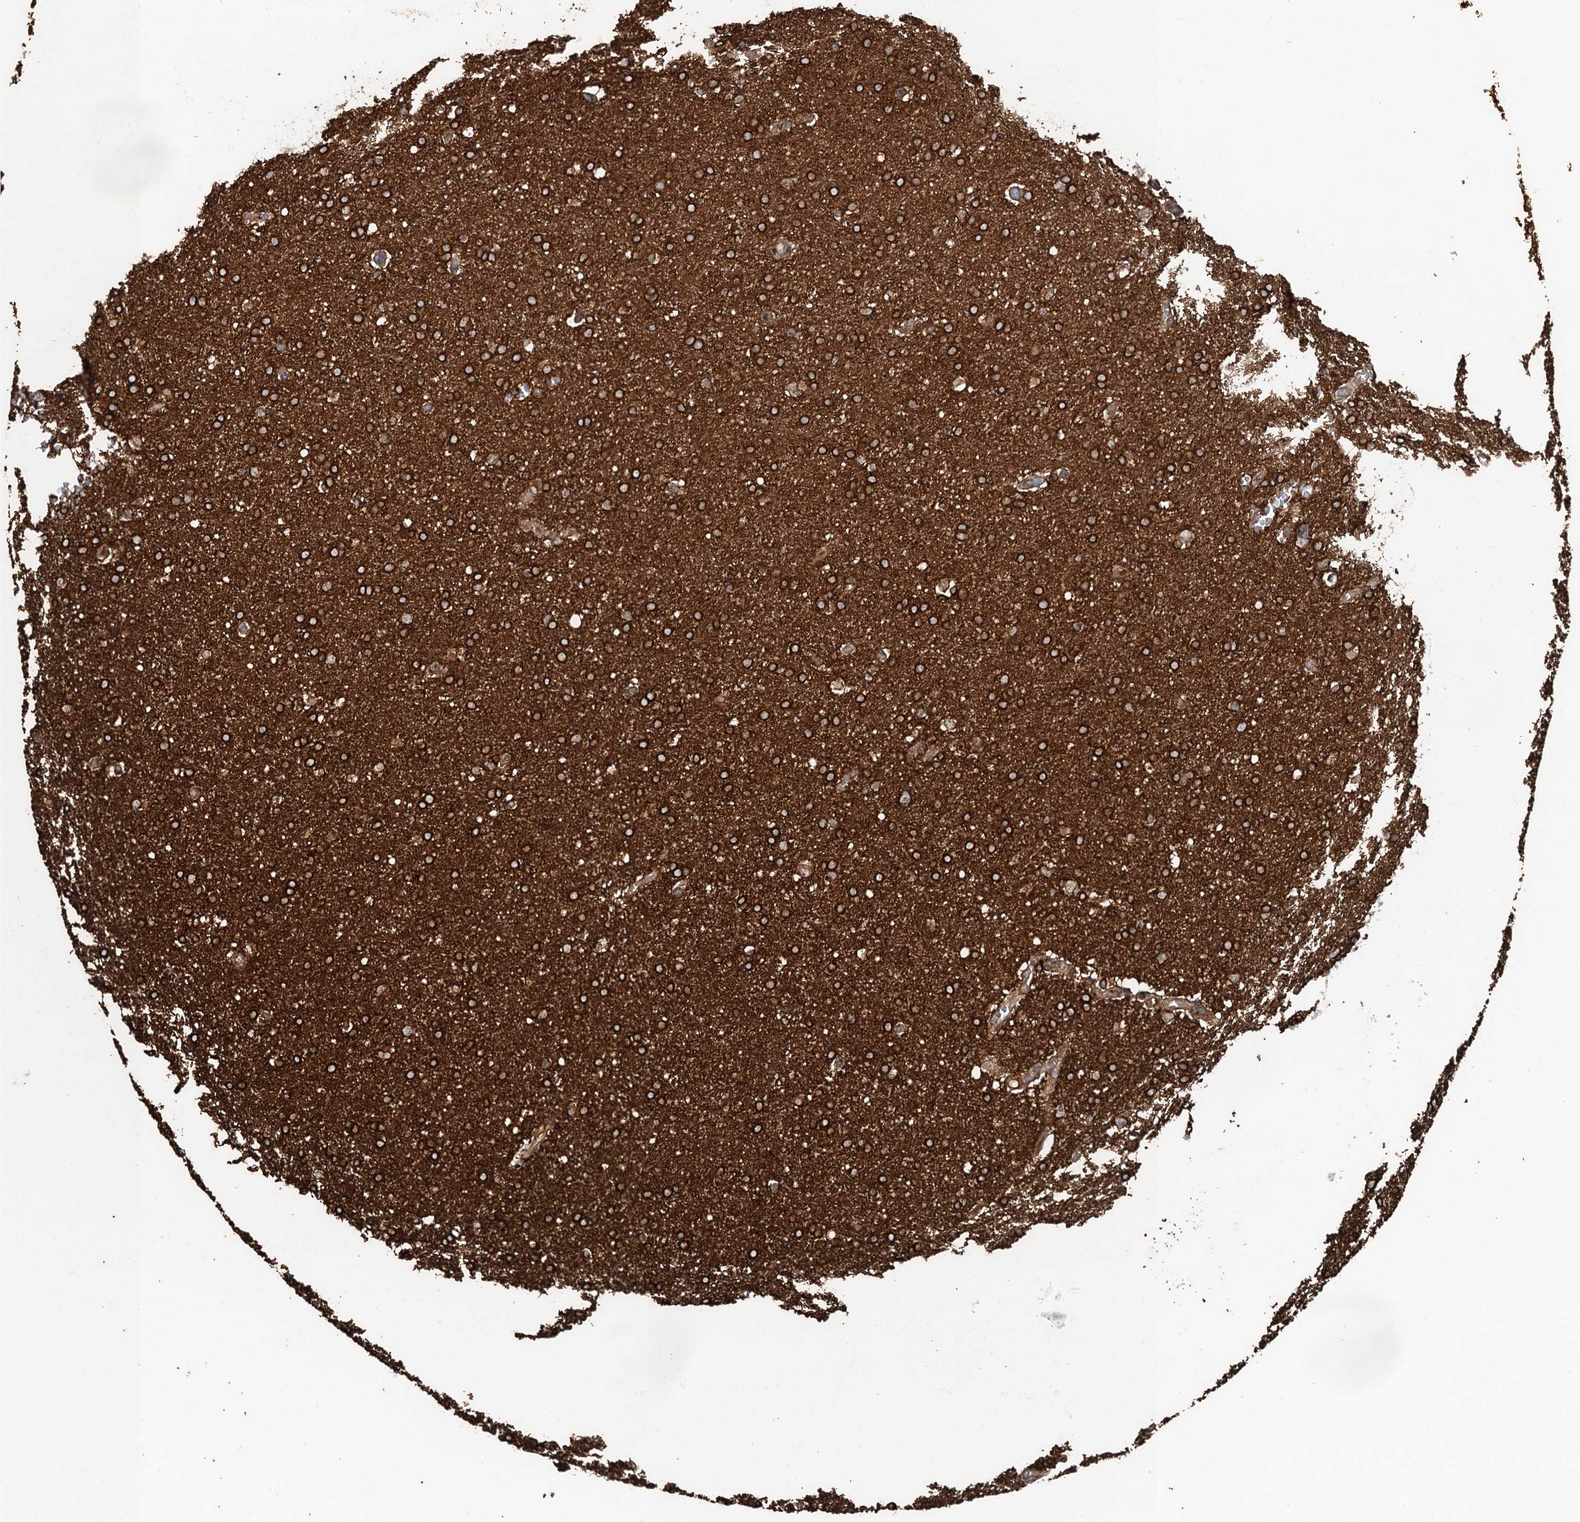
{"staining": {"intensity": "strong", "quantity": ">75%", "location": "cytoplasmic/membranous"}, "tissue": "glioma", "cell_type": "Tumor cells", "image_type": "cancer", "snomed": [{"axis": "morphology", "description": "Glioma, malignant, High grade"}, {"axis": "topography", "description": "Cerebral cortex"}], "caption": "Glioma stained with a protein marker reveals strong staining in tumor cells.", "gene": "GLE1", "patient": {"sex": "female", "age": 36}}